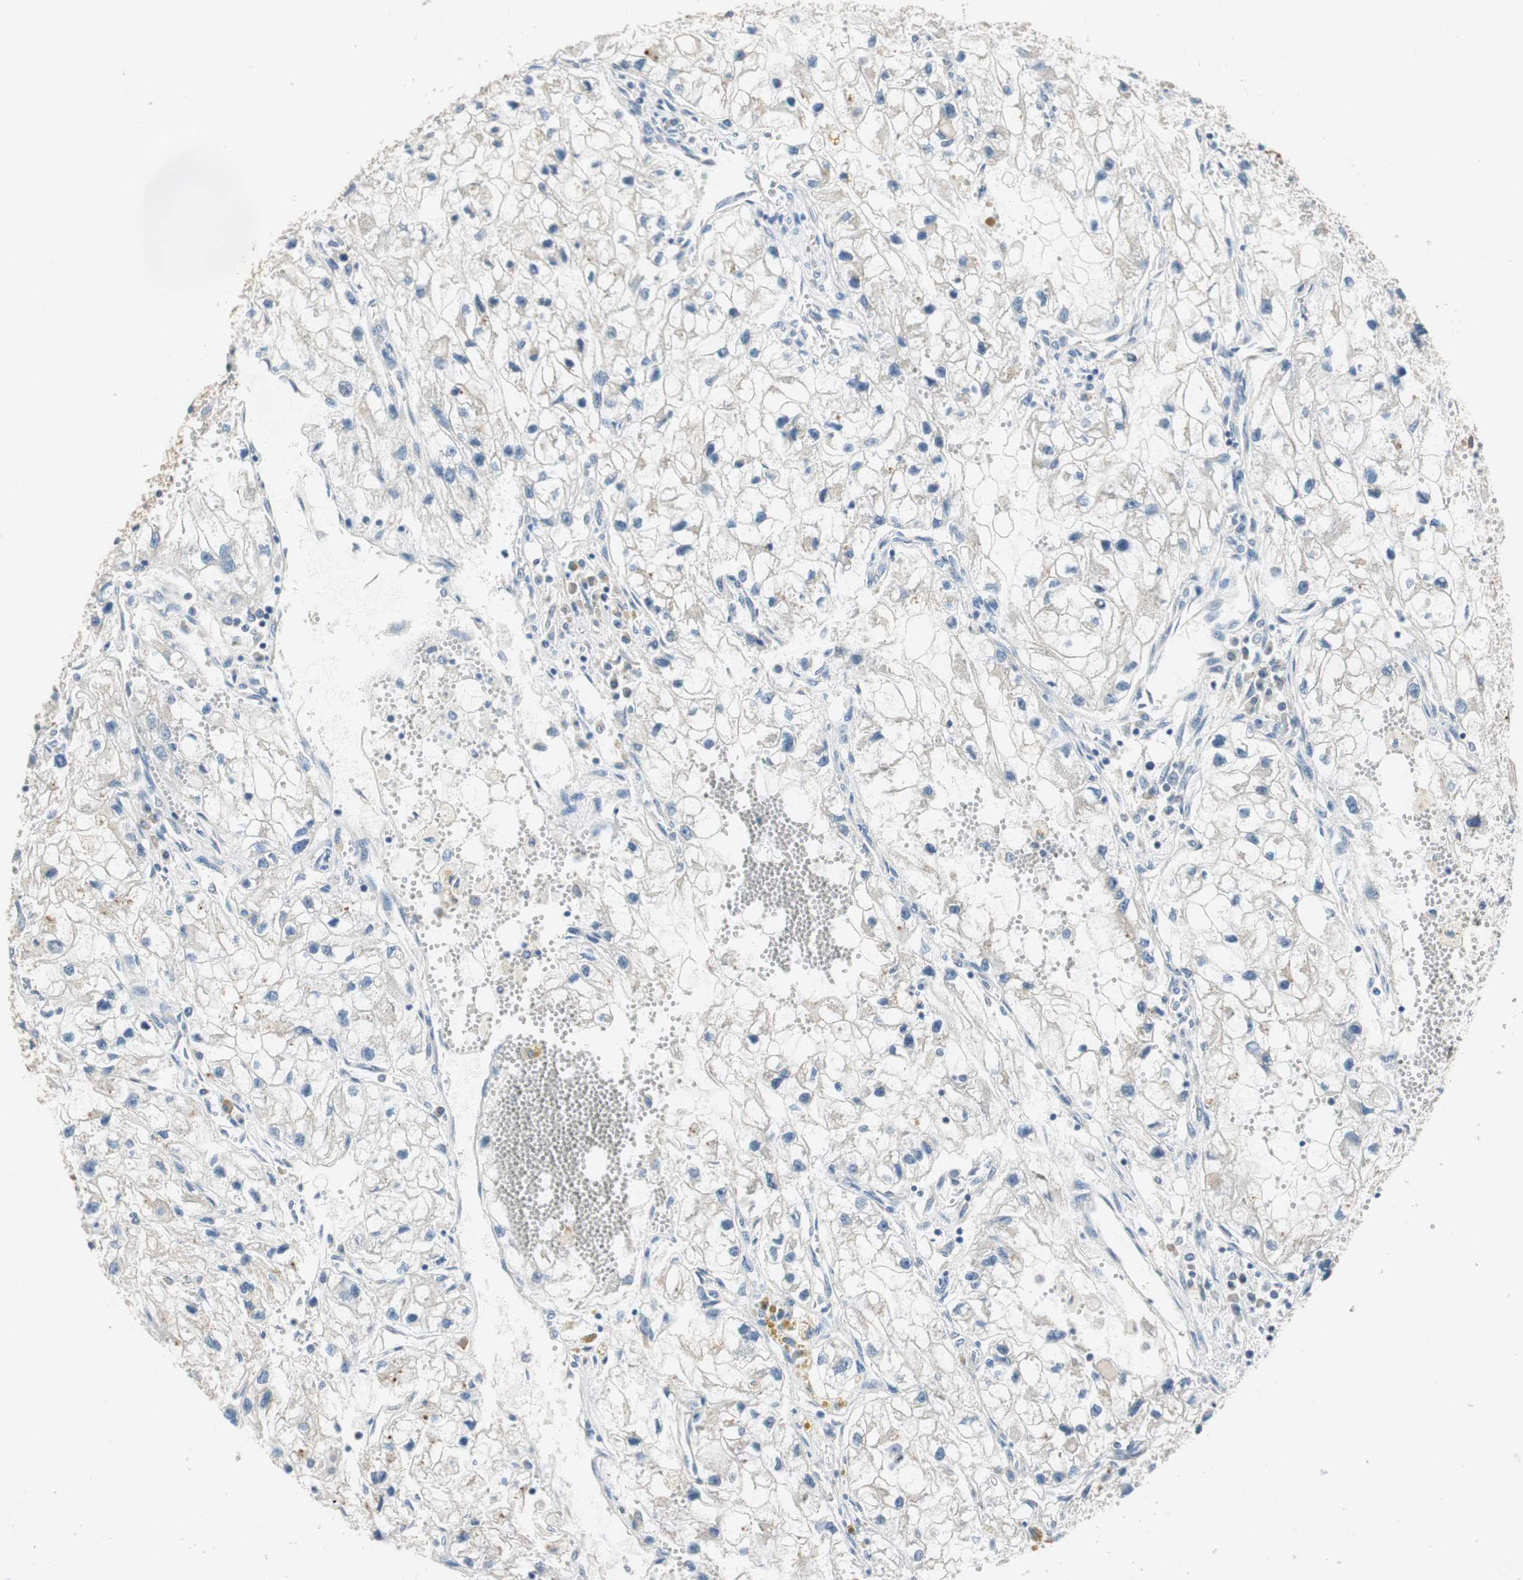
{"staining": {"intensity": "negative", "quantity": "none", "location": "none"}, "tissue": "renal cancer", "cell_type": "Tumor cells", "image_type": "cancer", "snomed": [{"axis": "morphology", "description": "Adenocarcinoma, NOS"}, {"axis": "topography", "description": "Kidney"}], "caption": "The IHC photomicrograph has no significant staining in tumor cells of renal adenocarcinoma tissue.", "gene": "FADS2", "patient": {"sex": "female", "age": 70}}